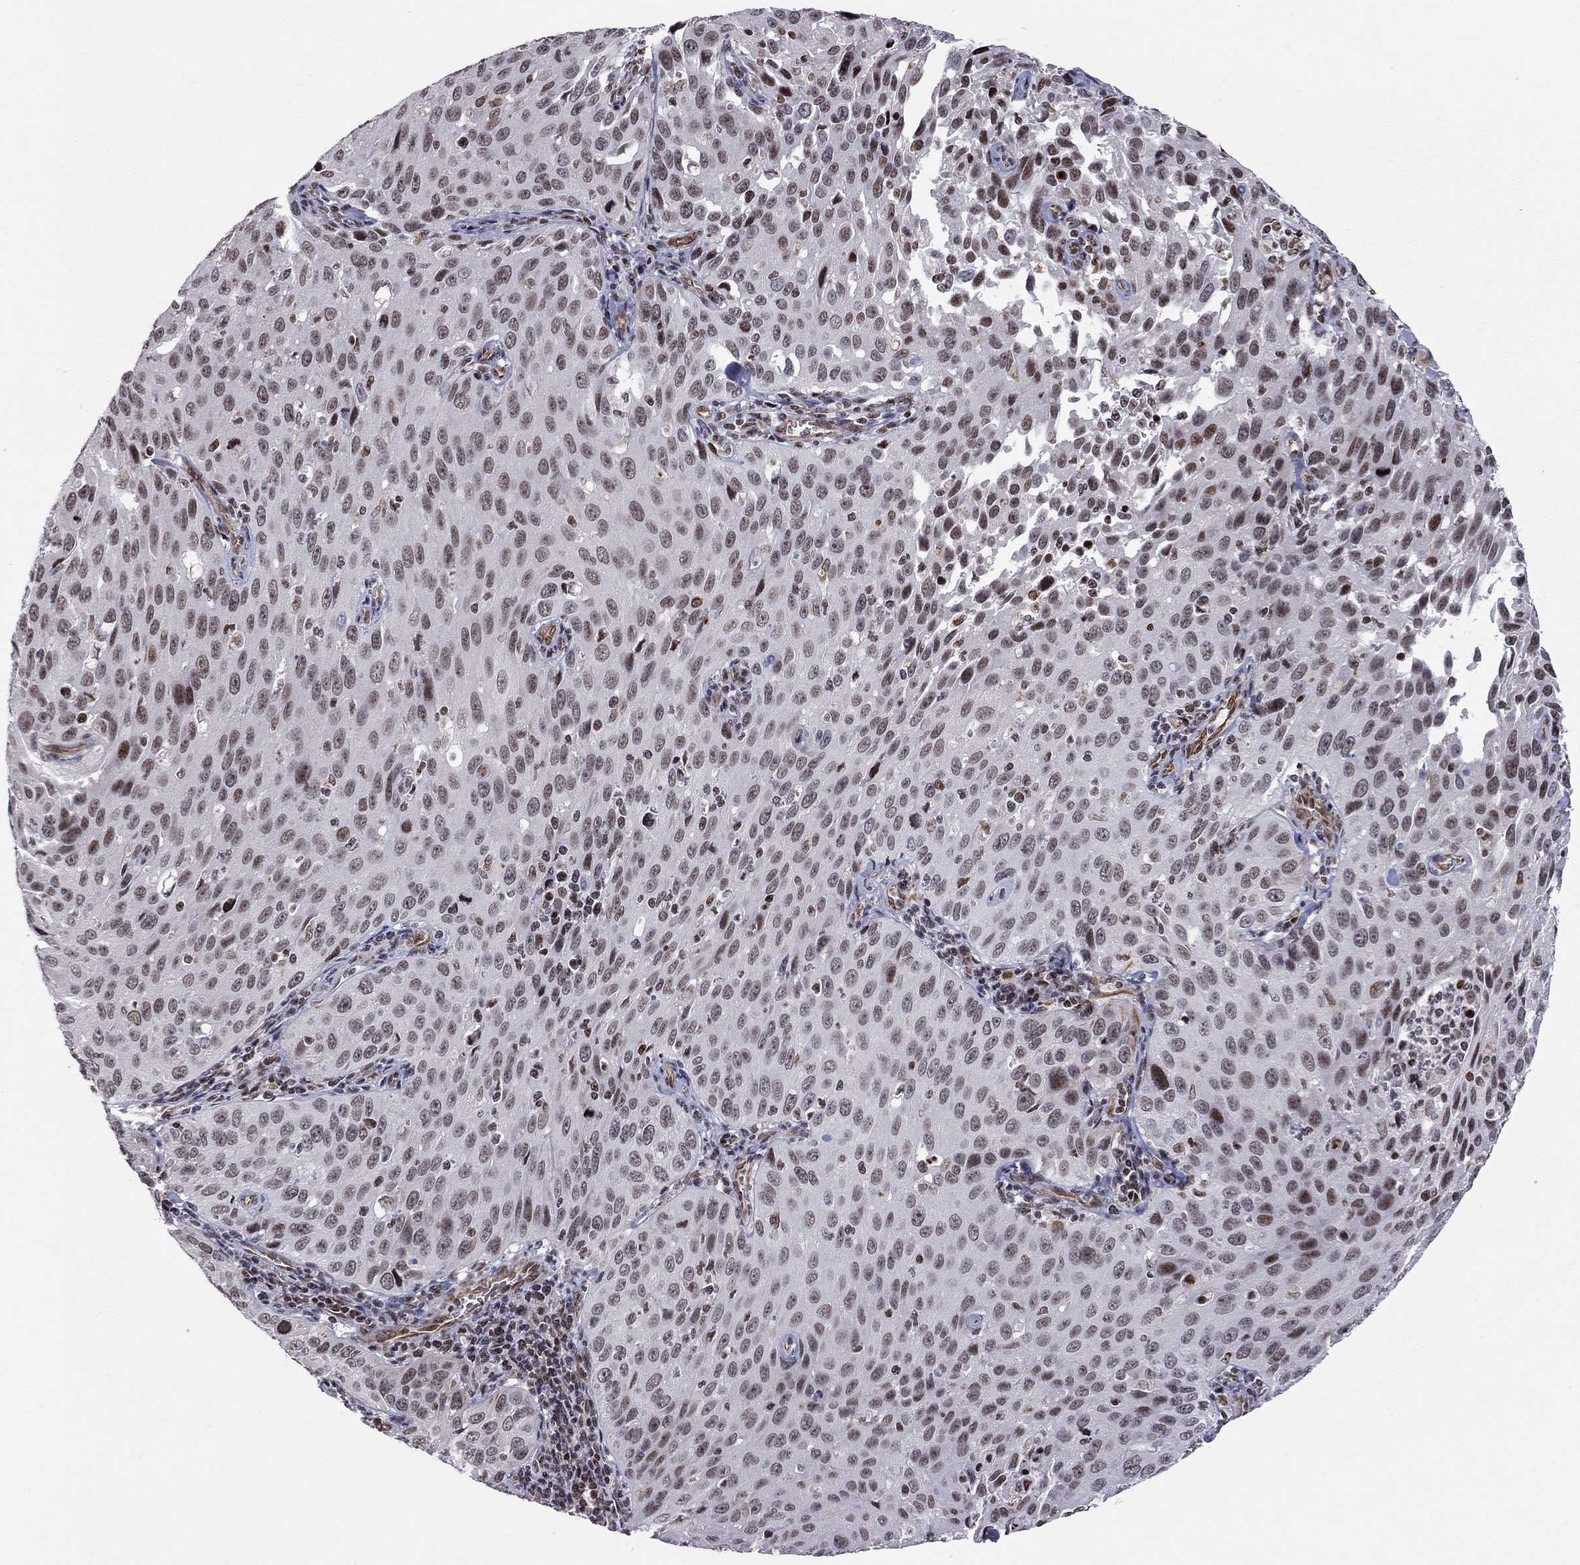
{"staining": {"intensity": "weak", "quantity": "<25%", "location": "nuclear"}, "tissue": "cervical cancer", "cell_type": "Tumor cells", "image_type": "cancer", "snomed": [{"axis": "morphology", "description": "Squamous cell carcinoma, NOS"}, {"axis": "topography", "description": "Cervix"}], "caption": "The immunohistochemistry micrograph has no significant staining in tumor cells of cervical cancer tissue. (Brightfield microscopy of DAB immunohistochemistry (IHC) at high magnification).", "gene": "MTNR1B", "patient": {"sex": "female", "age": 26}}